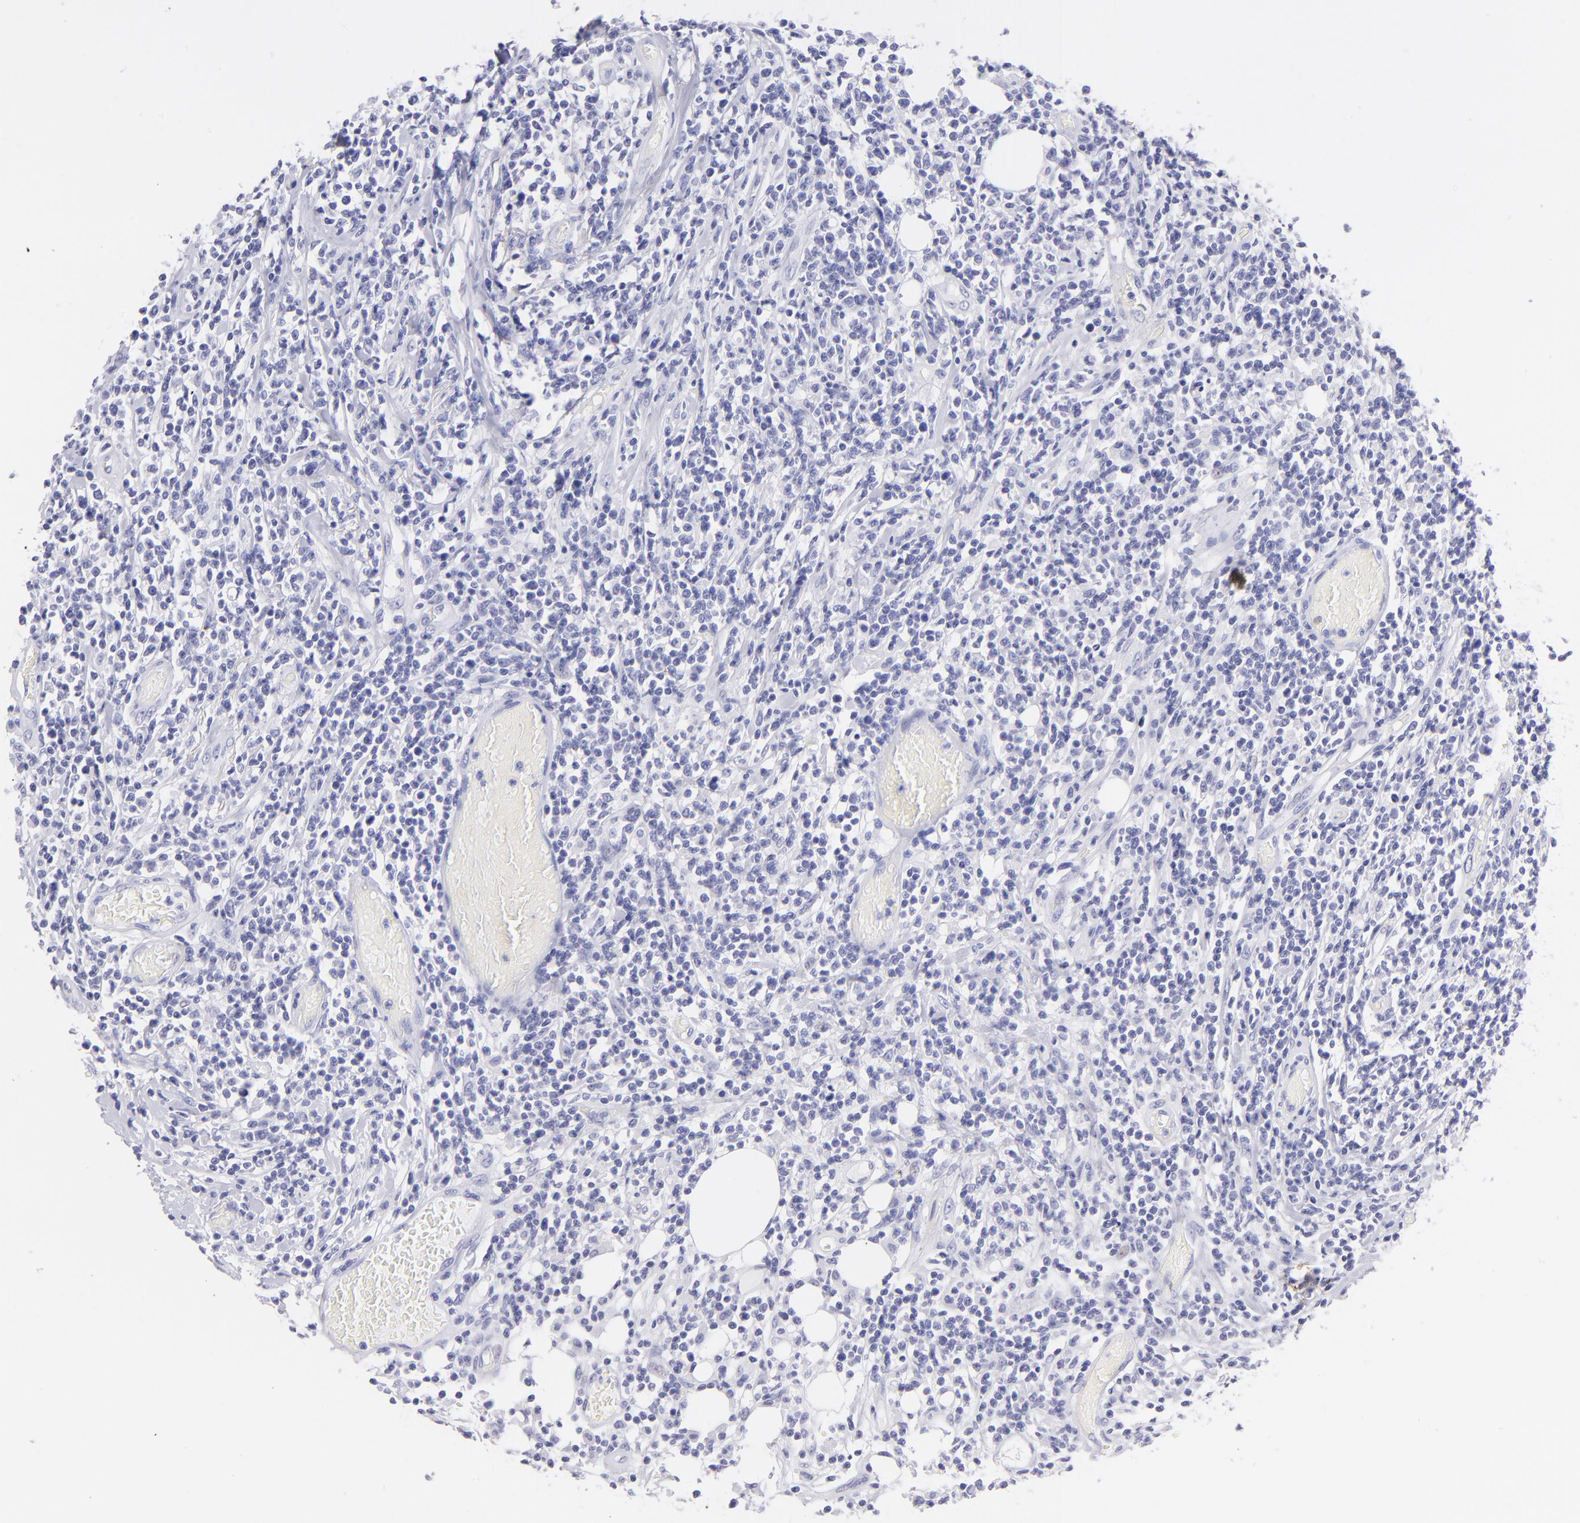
{"staining": {"intensity": "negative", "quantity": "none", "location": "none"}, "tissue": "lymphoma", "cell_type": "Tumor cells", "image_type": "cancer", "snomed": [{"axis": "morphology", "description": "Malignant lymphoma, non-Hodgkin's type, High grade"}, {"axis": "topography", "description": "Colon"}], "caption": "Human lymphoma stained for a protein using immunohistochemistry shows no expression in tumor cells.", "gene": "PIP", "patient": {"sex": "male", "age": 82}}